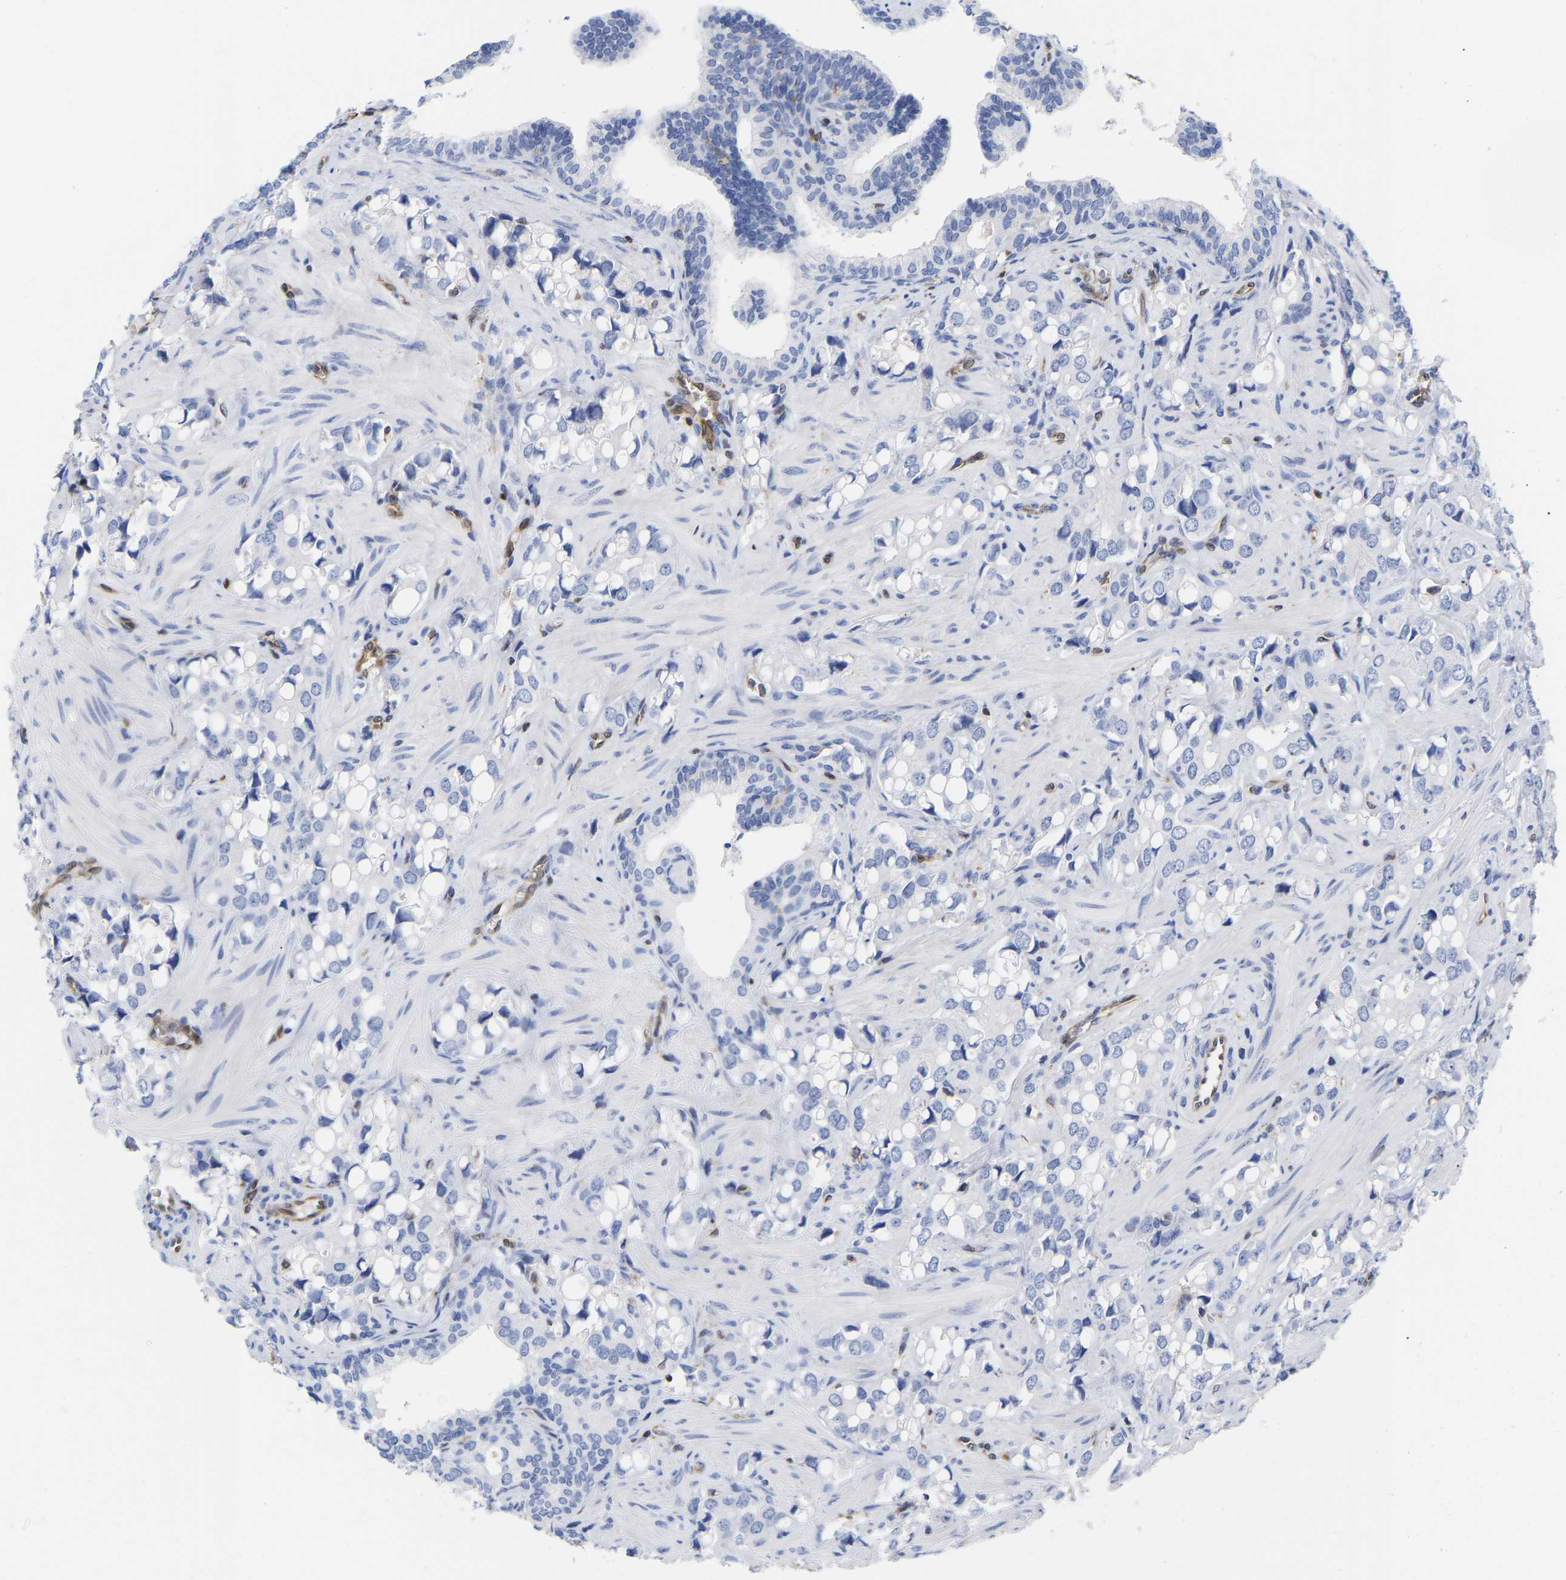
{"staining": {"intensity": "negative", "quantity": "none", "location": "none"}, "tissue": "prostate cancer", "cell_type": "Tumor cells", "image_type": "cancer", "snomed": [{"axis": "morphology", "description": "Adenocarcinoma, High grade"}, {"axis": "topography", "description": "Prostate"}], "caption": "This histopathology image is of prostate cancer stained with immunohistochemistry (IHC) to label a protein in brown with the nuclei are counter-stained blue. There is no staining in tumor cells.", "gene": "GIMAP4", "patient": {"sex": "male", "age": 52}}